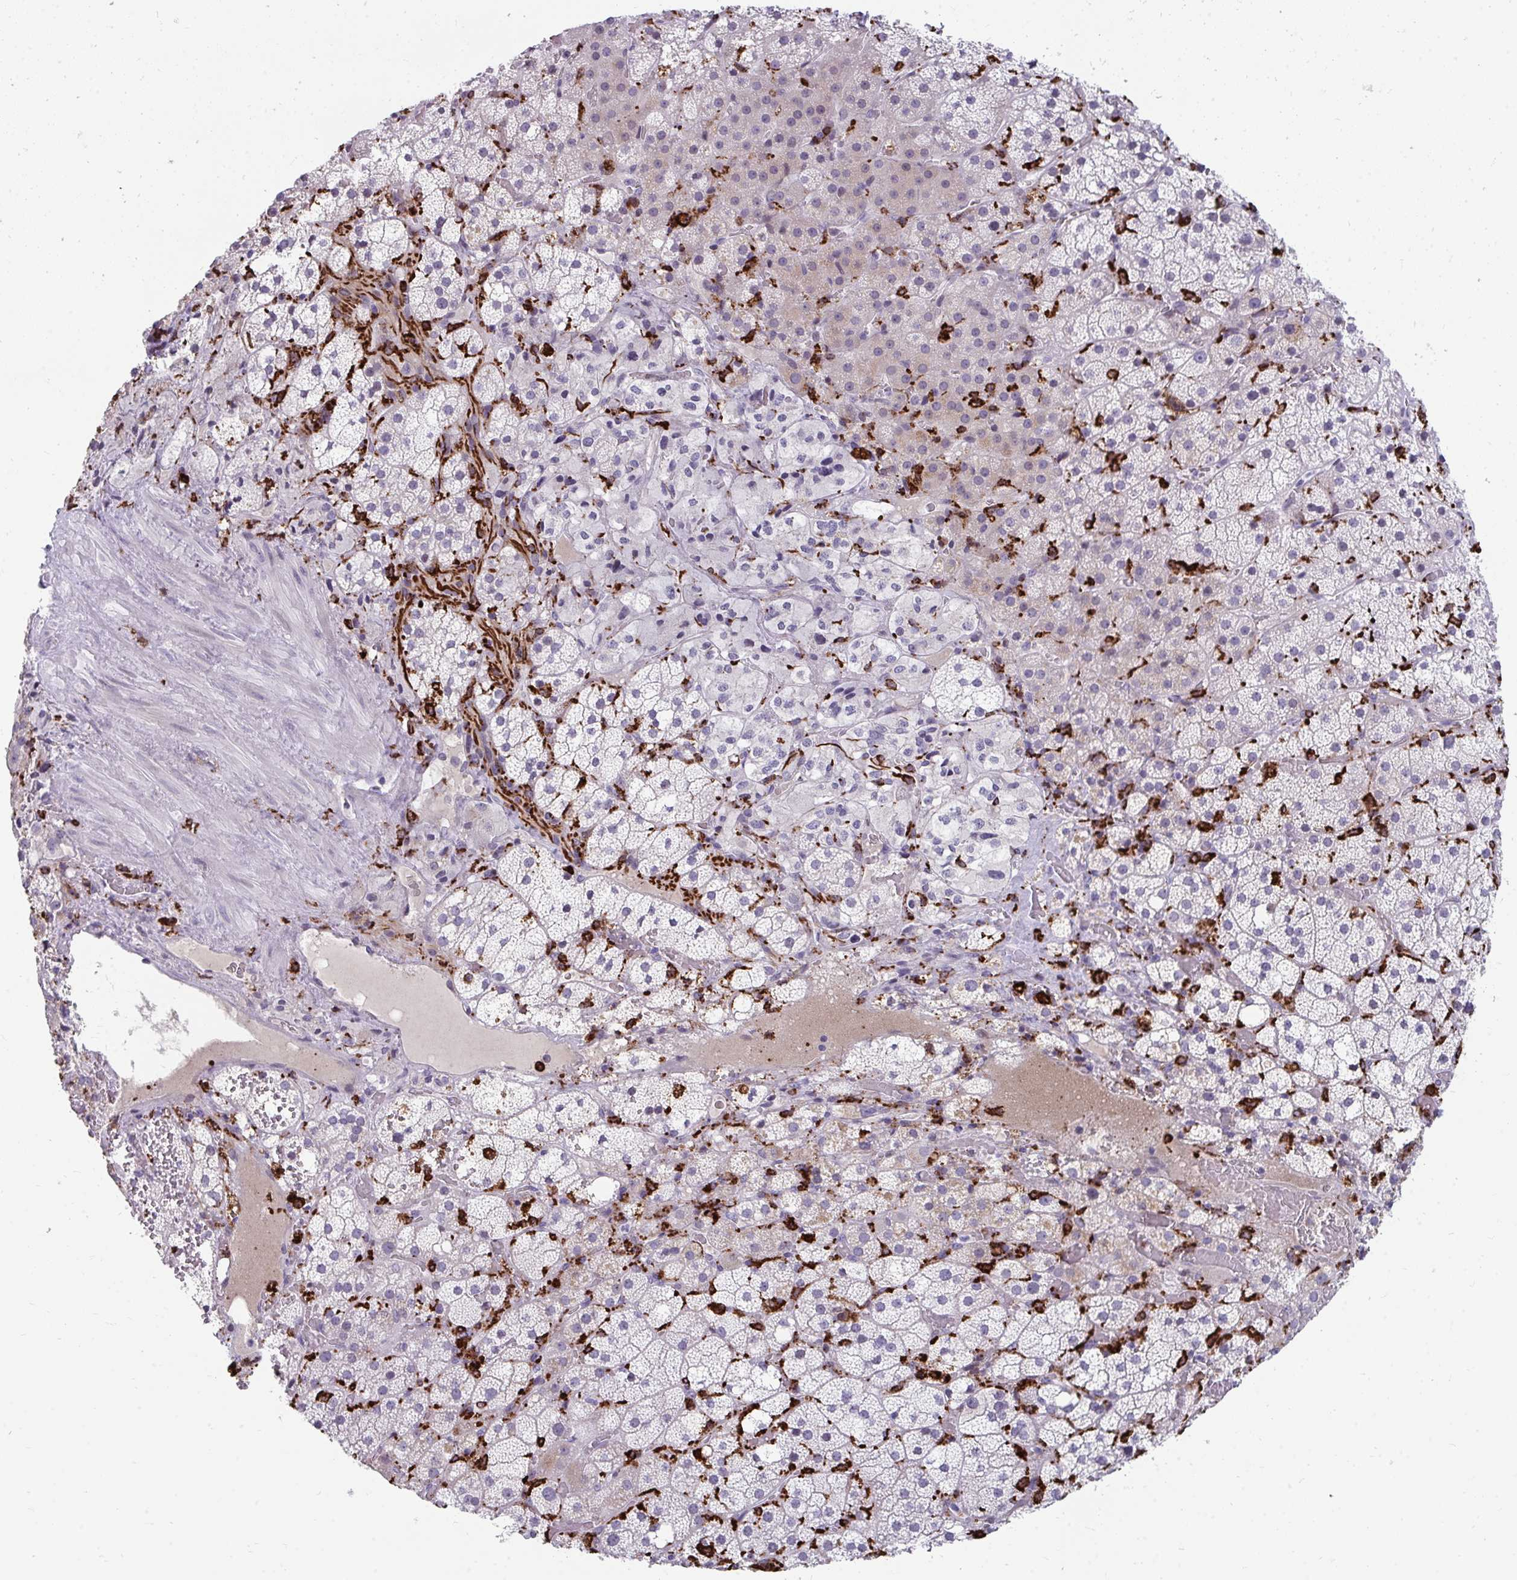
{"staining": {"intensity": "negative", "quantity": "none", "location": "none"}, "tissue": "adrenal gland", "cell_type": "Glandular cells", "image_type": "normal", "snomed": [{"axis": "morphology", "description": "Normal tissue, NOS"}, {"axis": "topography", "description": "Adrenal gland"}], "caption": "Immunohistochemistry (IHC) micrograph of normal adrenal gland stained for a protein (brown), which exhibits no staining in glandular cells.", "gene": "CD163", "patient": {"sex": "male", "age": 53}}